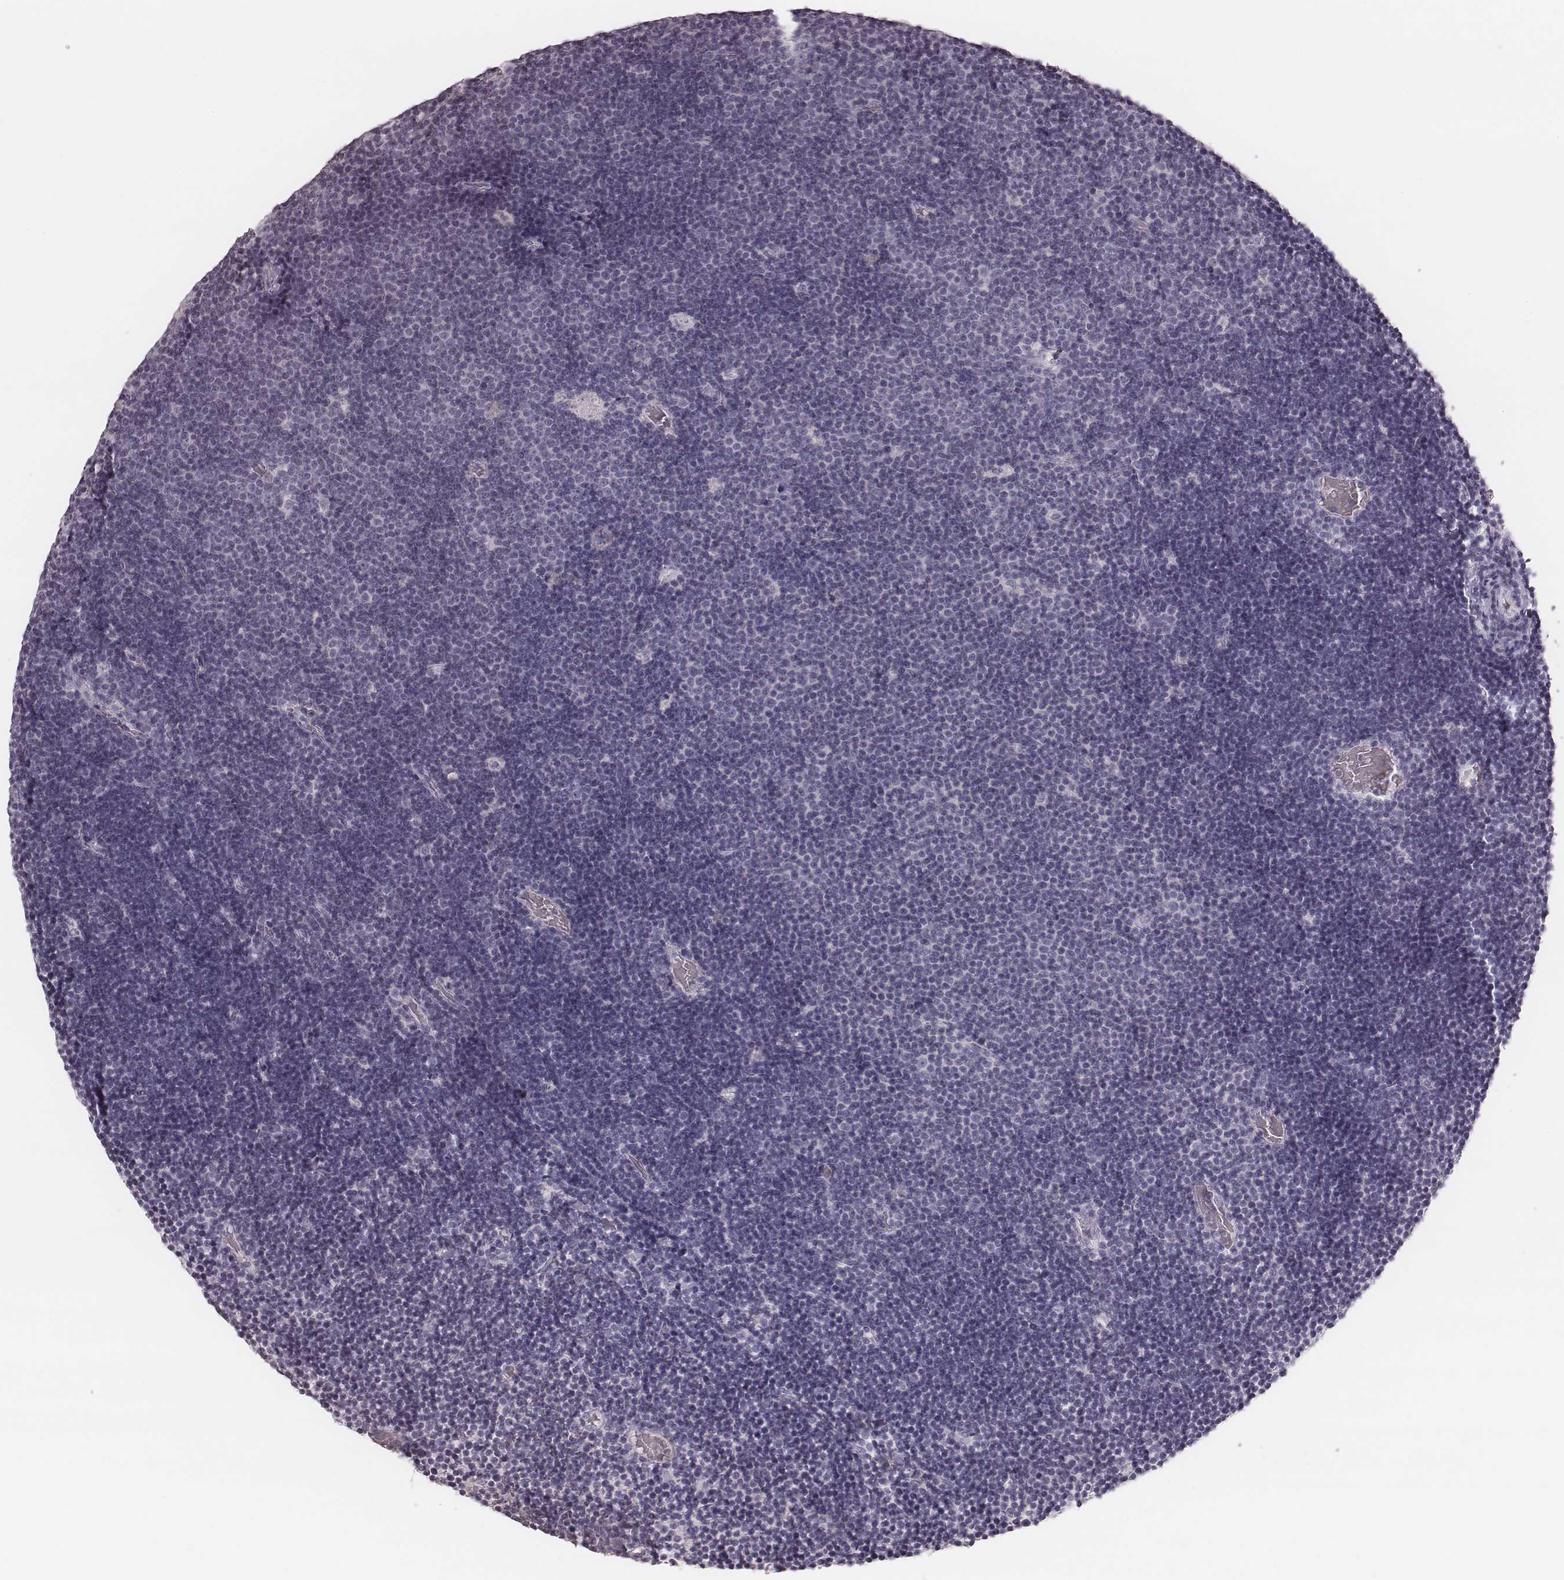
{"staining": {"intensity": "negative", "quantity": "none", "location": "none"}, "tissue": "lymphoma", "cell_type": "Tumor cells", "image_type": "cancer", "snomed": [{"axis": "morphology", "description": "Malignant lymphoma, non-Hodgkin's type, Low grade"}, {"axis": "topography", "description": "Brain"}], "caption": "Immunohistochemistry histopathology image of human low-grade malignant lymphoma, non-Hodgkin's type stained for a protein (brown), which displays no staining in tumor cells.", "gene": "SMIM24", "patient": {"sex": "female", "age": 66}}